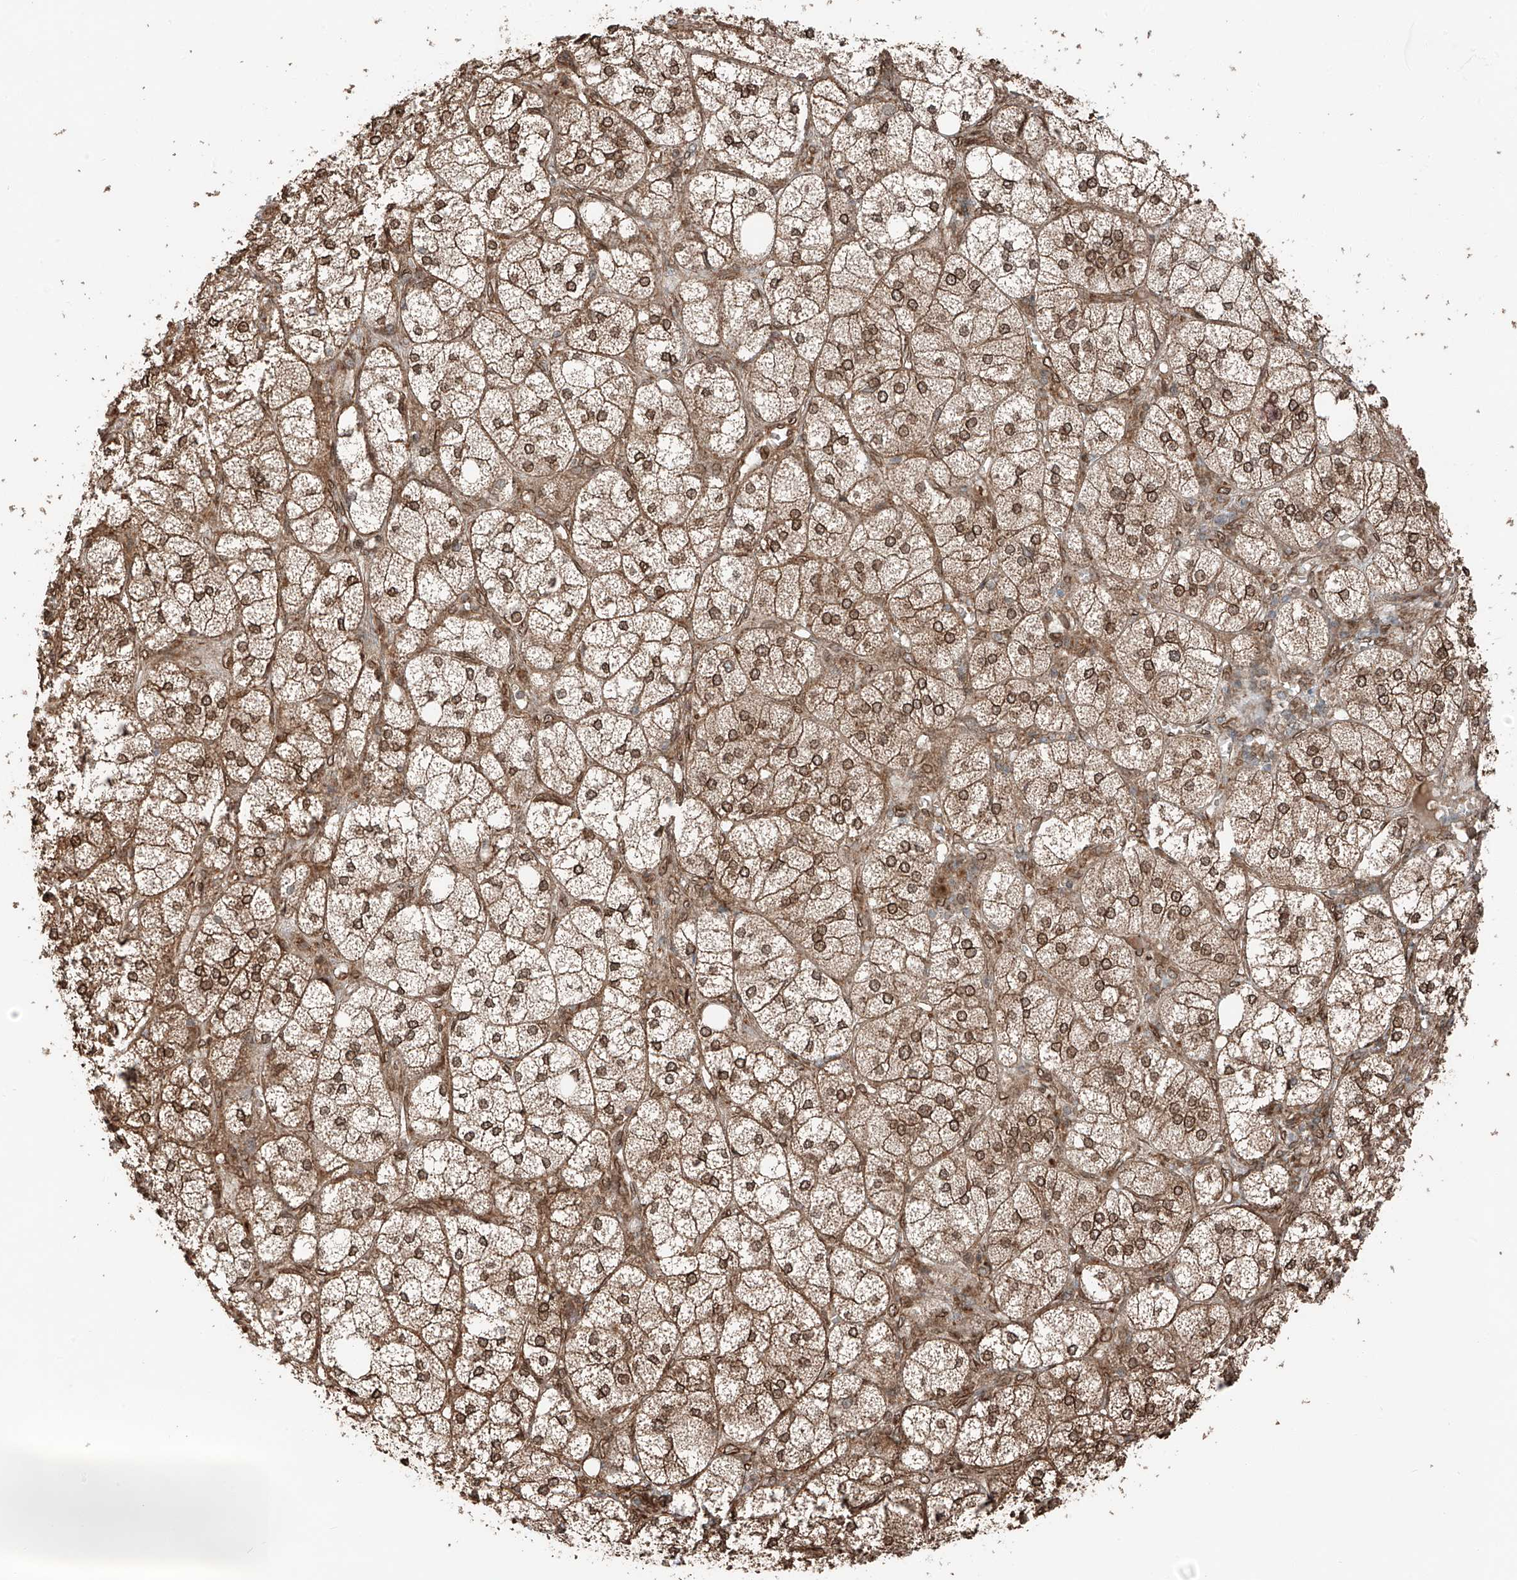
{"staining": {"intensity": "moderate", "quantity": ">75%", "location": "cytoplasmic/membranous,nuclear"}, "tissue": "adrenal gland", "cell_type": "Glandular cells", "image_type": "normal", "snomed": [{"axis": "morphology", "description": "Normal tissue, NOS"}, {"axis": "topography", "description": "Adrenal gland"}], "caption": "The micrograph displays a brown stain indicating the presence of a protein in the cytoplasmic/membranous,nuclear of glandular cells in adrenal gland.", "gene": "CEP162", "patient": {"sex": "female", "age": 61}}